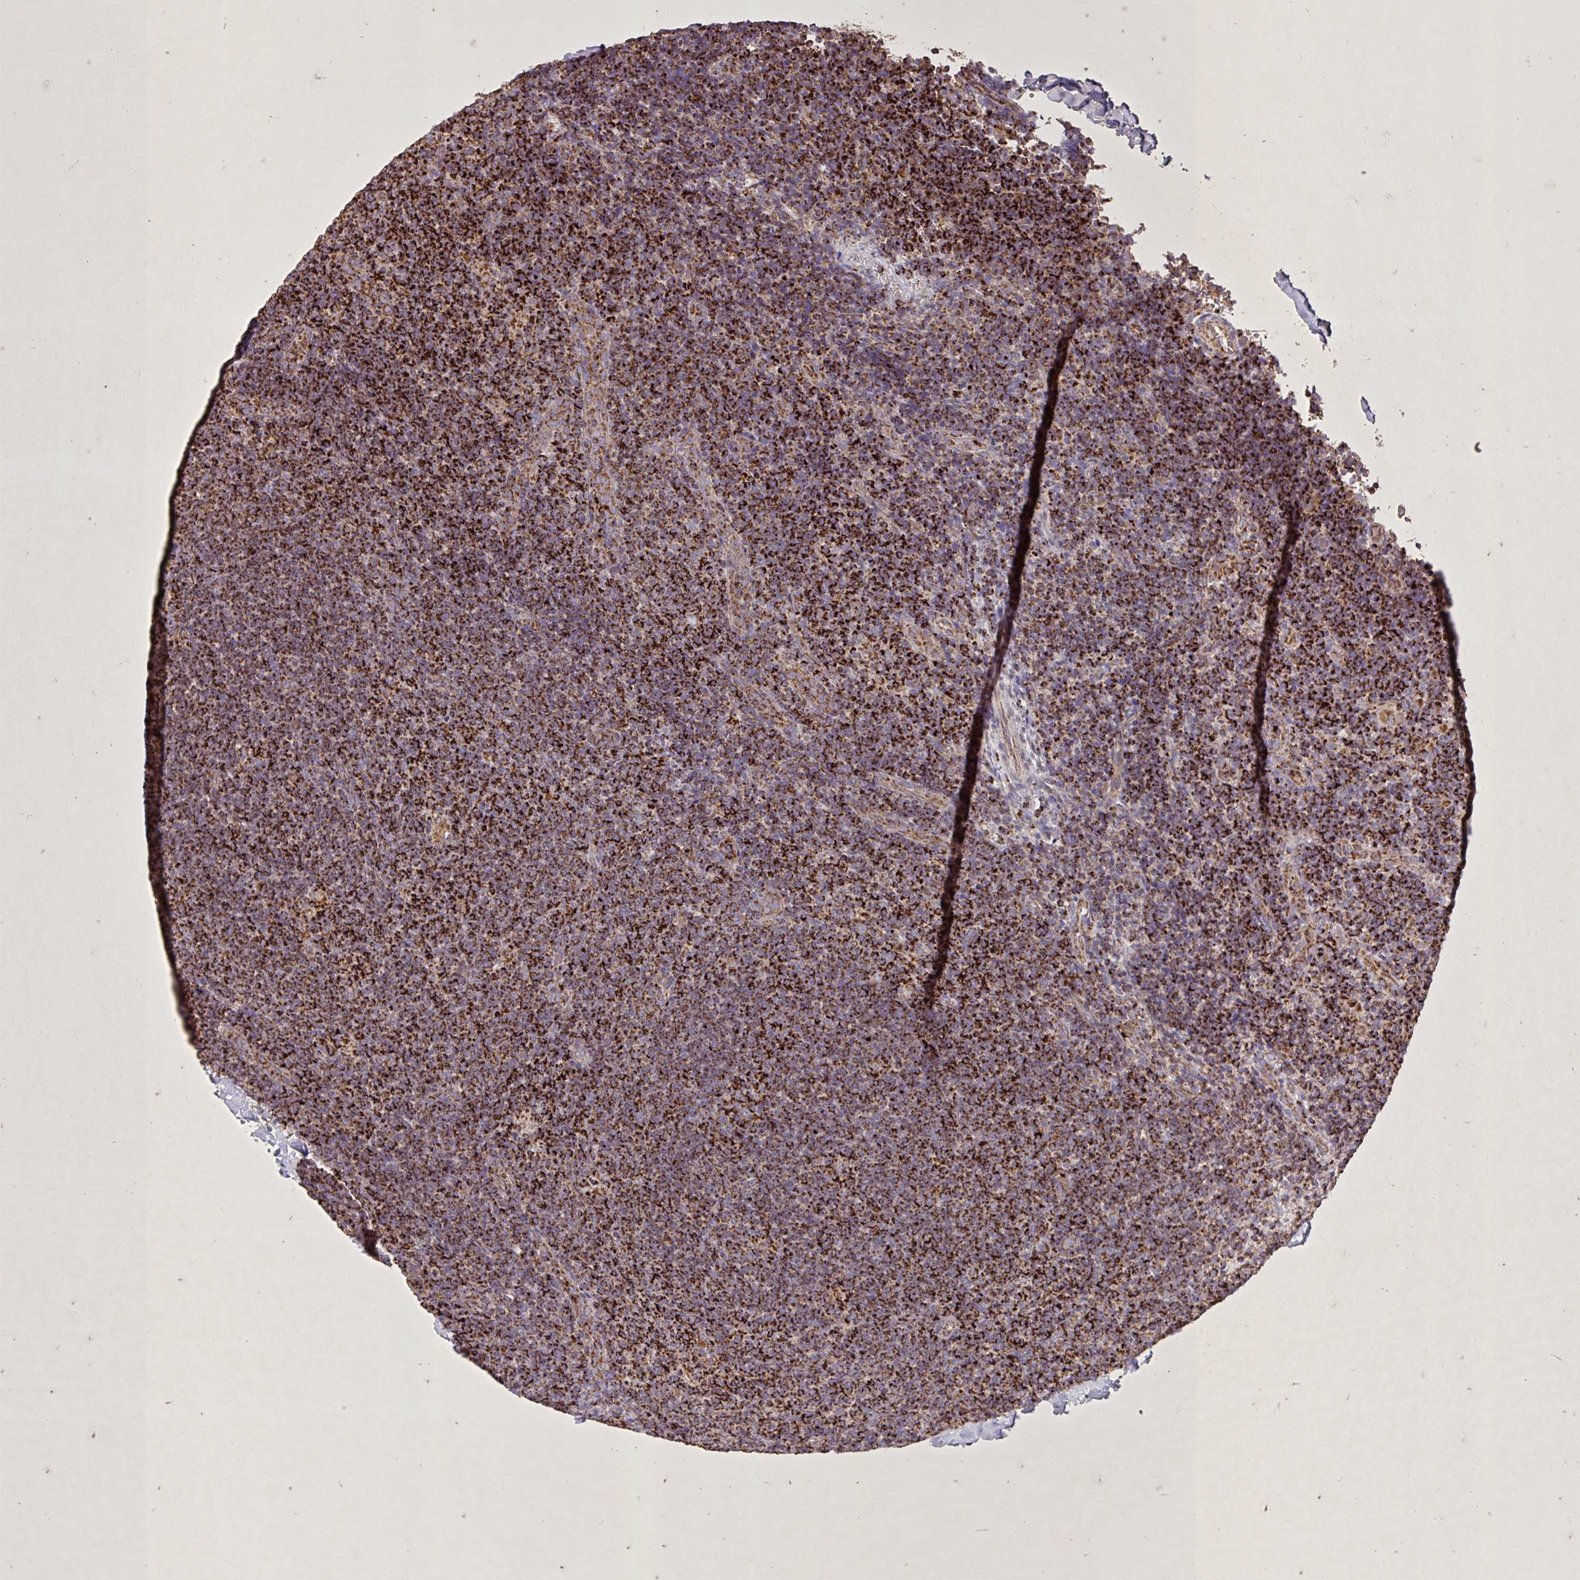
{"staining": {"intensity": "strong", "quantity": "25%-75%", "location": "cytoplasmic/membranous"}, "tissue": "lymphoma", "cell_type": "Tumor cells", "image_type": "cancer", "snomed": [{"axis": "morphology", "description": "Hodgkin's disease, NOS"}, {"axis": "topography", "description": "Lymph node"}], "caption": "Lymphoma stained with a brown dye exhibits strong cytoplasmic/membranous positive expression in approximately 25%-75% of tumor cells.", "gene": "AGK", "patient": {"sex": "female", "age": 57}}